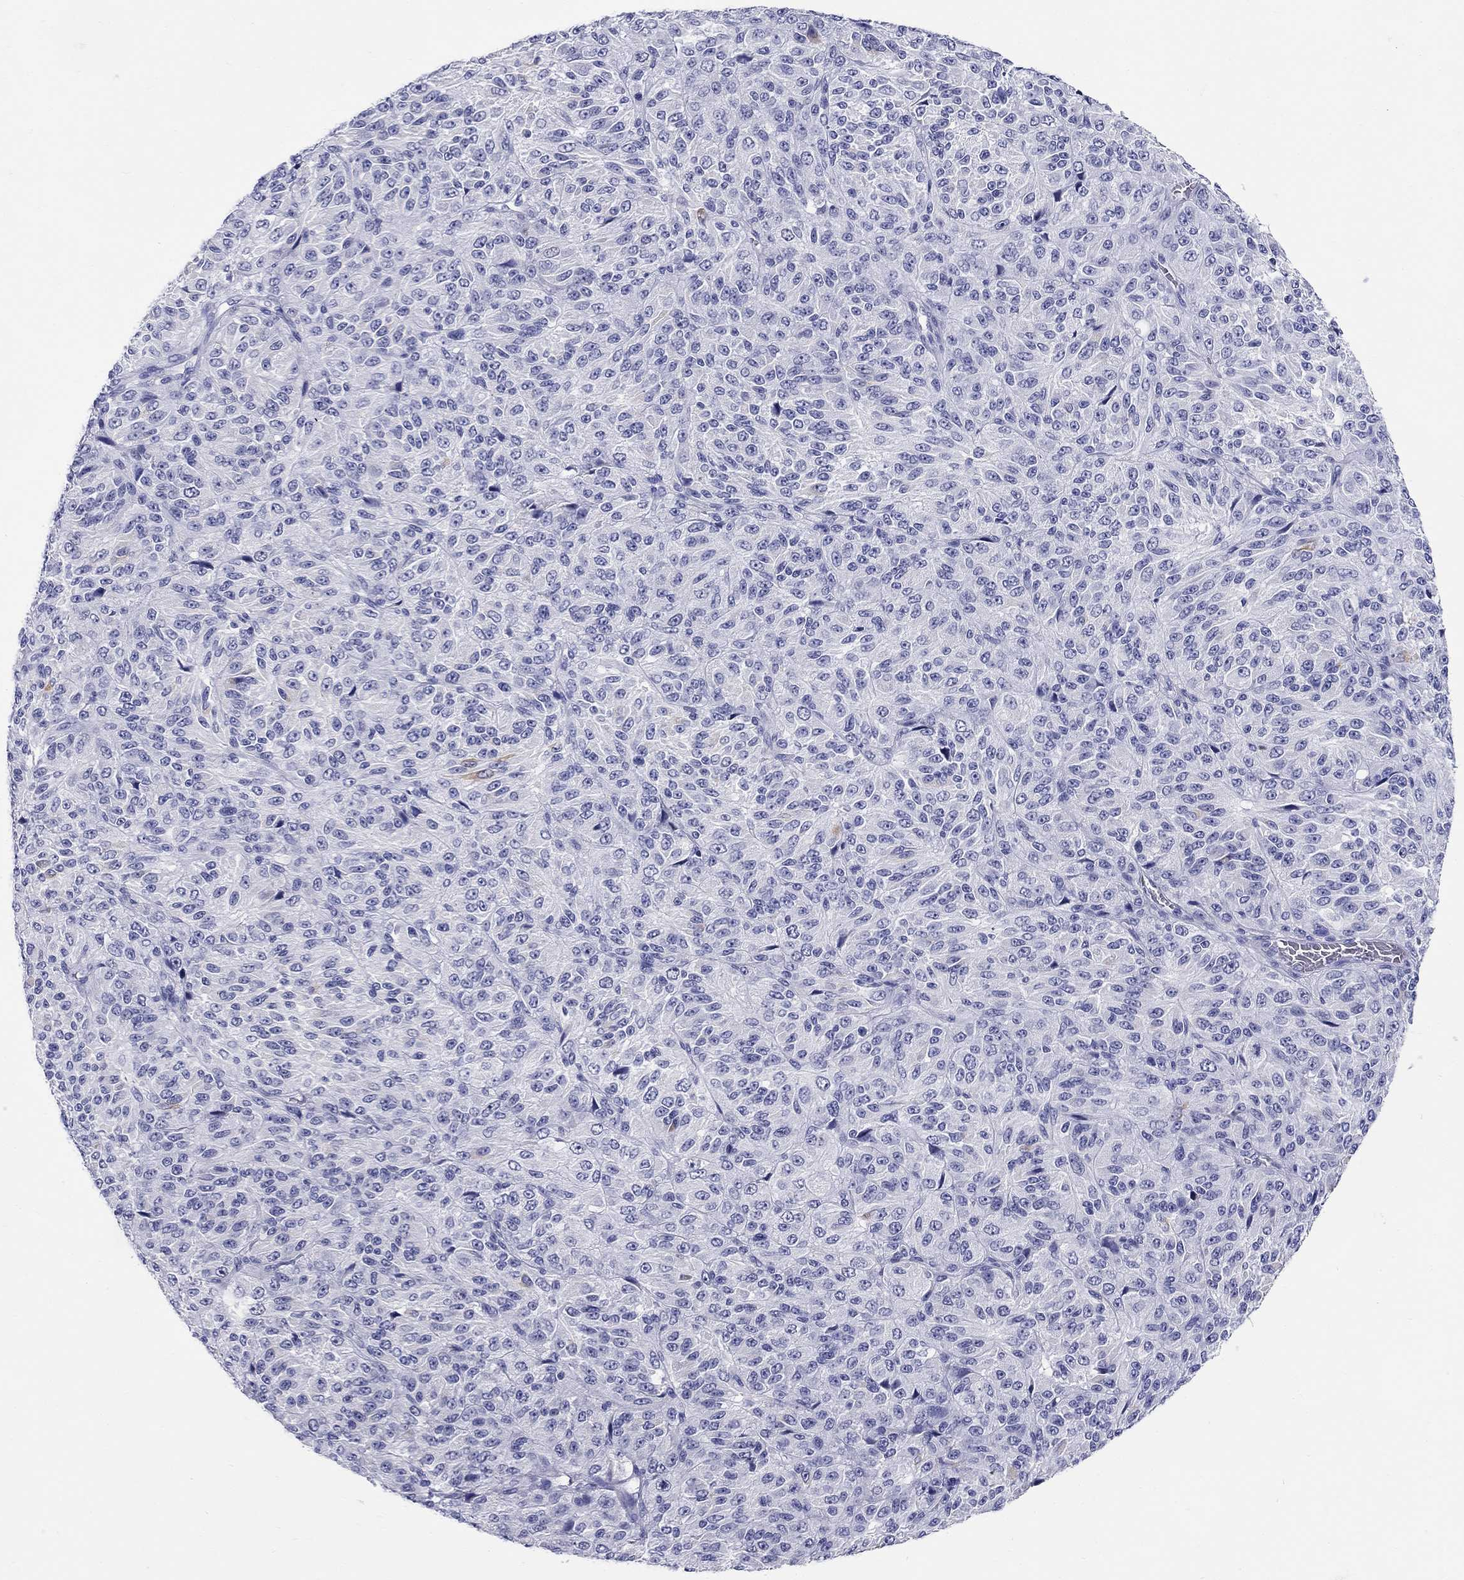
{"staining": {"intensity": "negative", "quantity": "none", "location": "none"}, "tissue": "melanoma", "cell_type": "Tumor cells", "image_type": "cancer", "snomed": [{"axis": "morphology", "description": "Malignant melanoma, Metastatic site"}, {"axis": "topography", "description": "Brain"}], "caption": "Tumor cells are negative for brown protein staining in melanoma.", "gene": "LAMP5", "patient": {"sex": "female", "age": 56}}